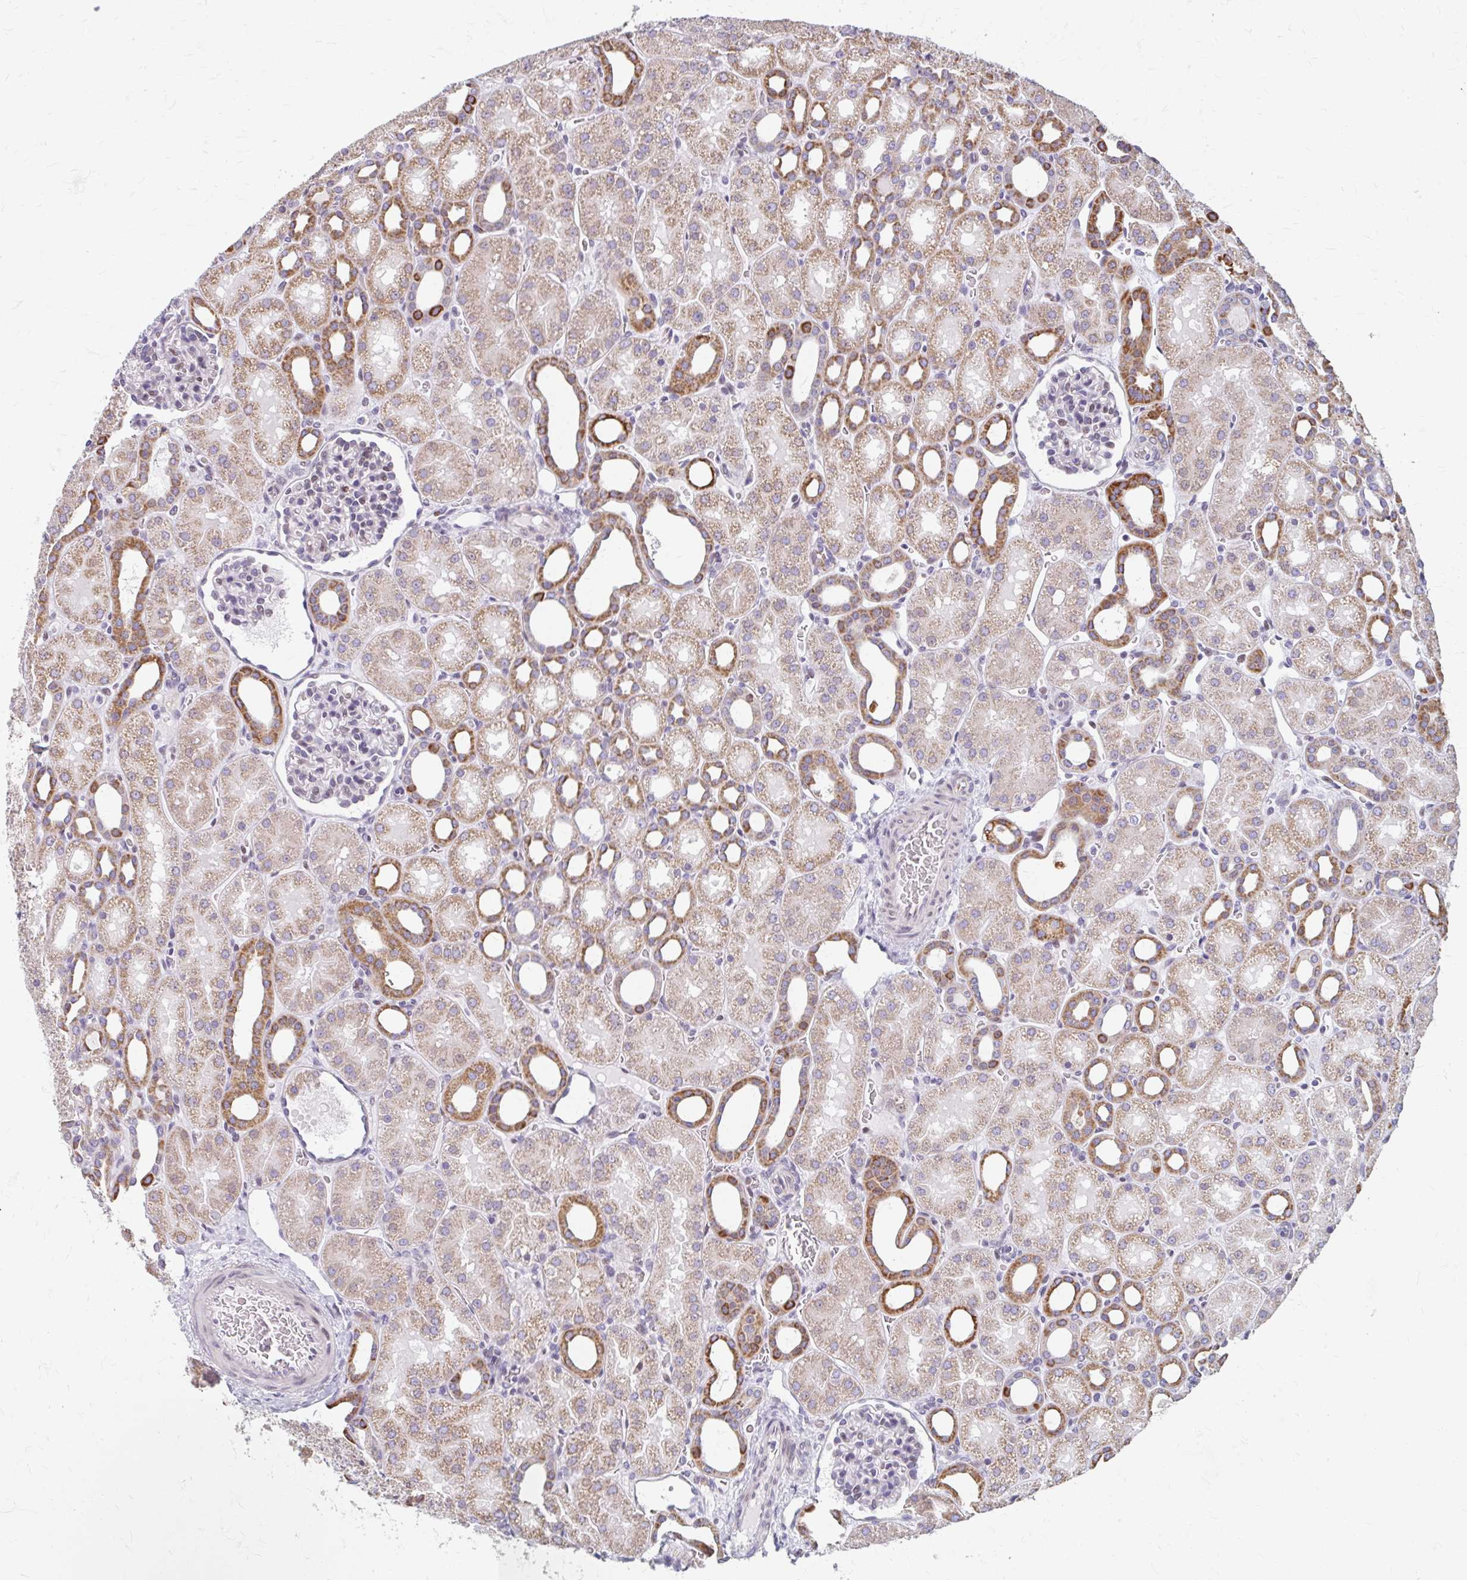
{"staining": {"intensity": "weak", "quantity": "25%-75%", "location": "nuclear"}, "tissue": "kidney", "cell_type": "Cells in glomeruli", "image_type": "normal", "snomed": [{"axis": "morphology", "description": "Normal tissue, NOS"}, {"axis": "topography", "description": "Kidney"}], "caption": "This photomicrograph exhibits normal kidney stained with immunohistochemistry to label a protein in brown. The nuclear of cells in glomeruli show weak positivity for the protein. Nuclei are counter-stained blue.", "gene": "BEAN1", "patient": {"sex": "male", "age": 2}}